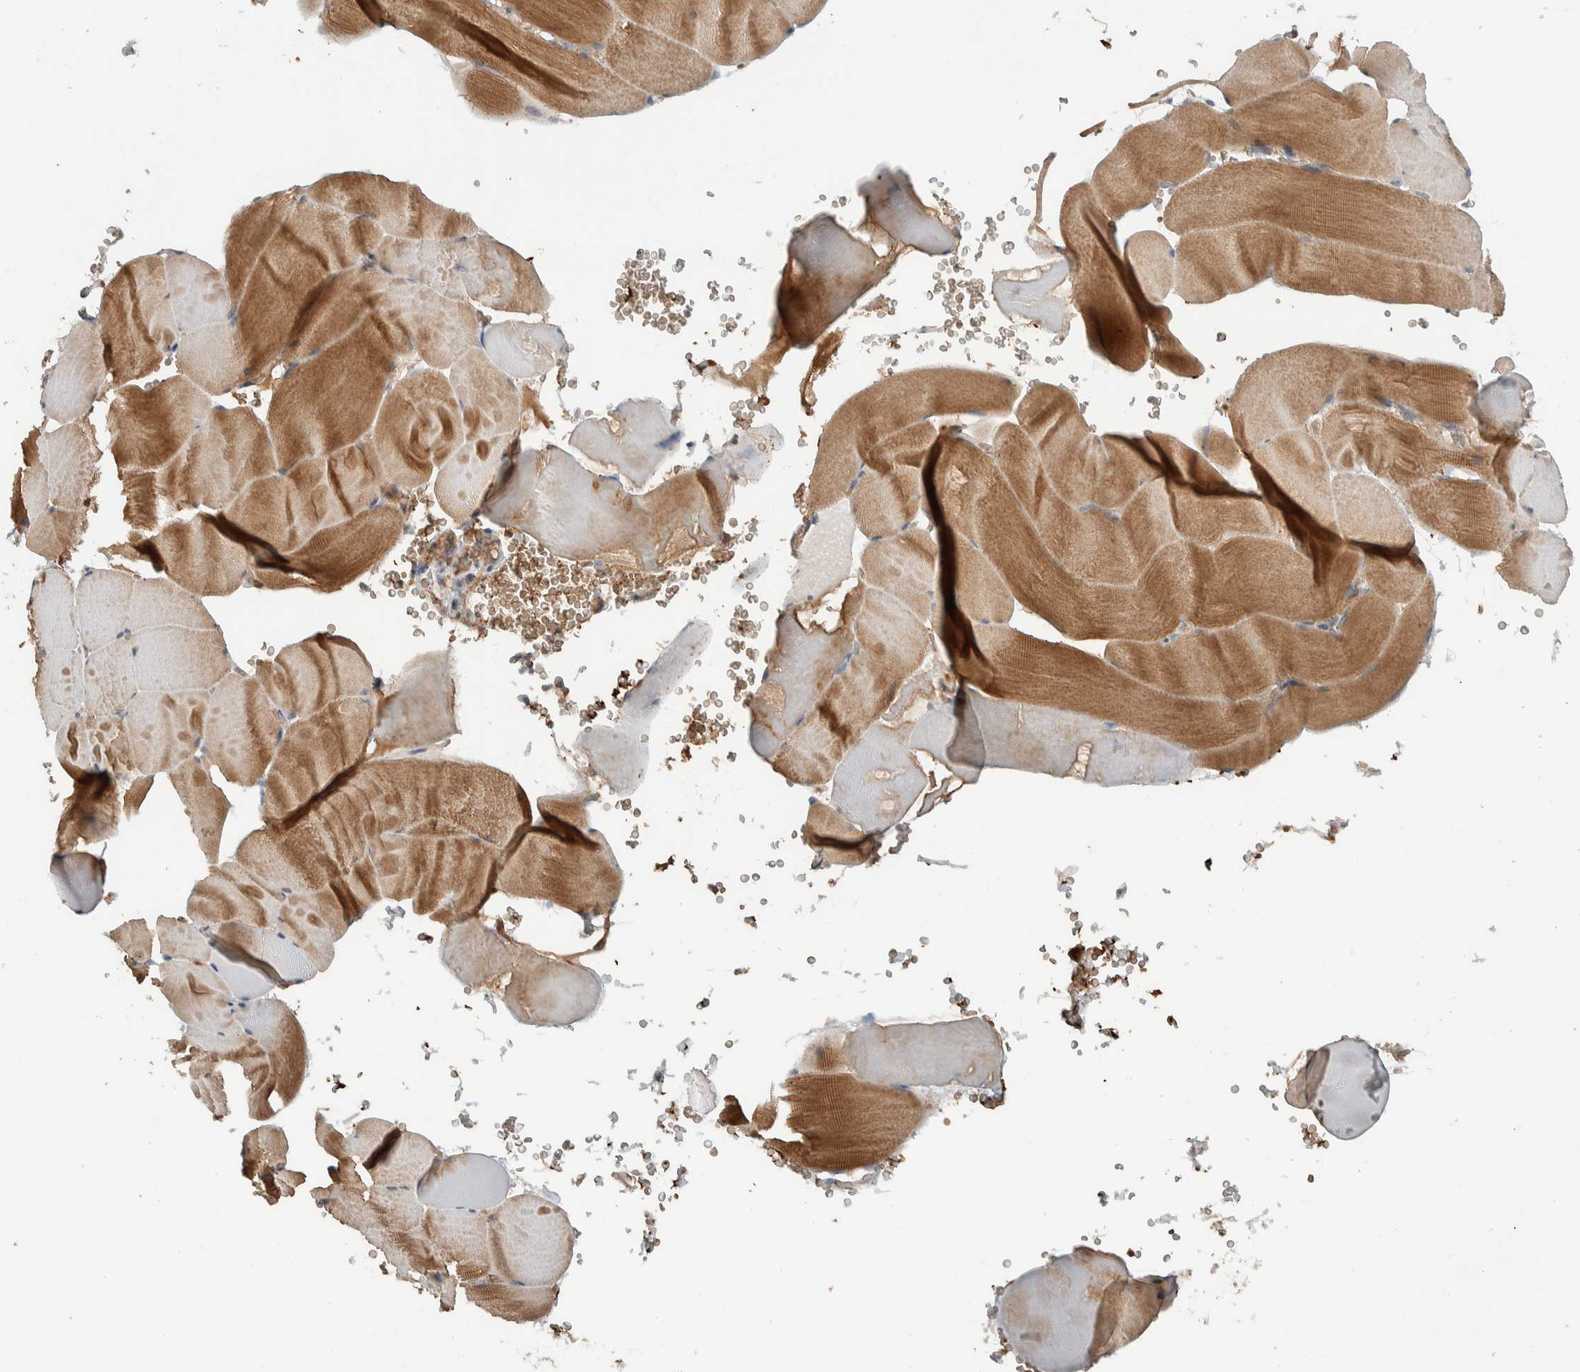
{"staining": {"intensity": "moderate", "quantity": ">75%", "location": "cytoplasmic/membranous"}, "tissue": "skeletal muscle", "cell_type": "Myocytes", "image_type": "normal", "snomed": [{"axis": "morphology", "description": "Normal tissue, NOS"}, {"axis": "topography", "description": "Skeletal muscle"}], "caption": "Immunohistochemistry (DAB) staining of unremarkable skeletal muscle demonstrates moderate cytoplasmic/membranous protein staining in about >75% of myocytes. The staining was performed using DAB (3,3'-diaminobenzidine), with brown indicating positive protein expression. Nuclei are stained blue with hematoxylin.", "gene": "ARMC7", "patient": {"sex": "male", "age": 62}}